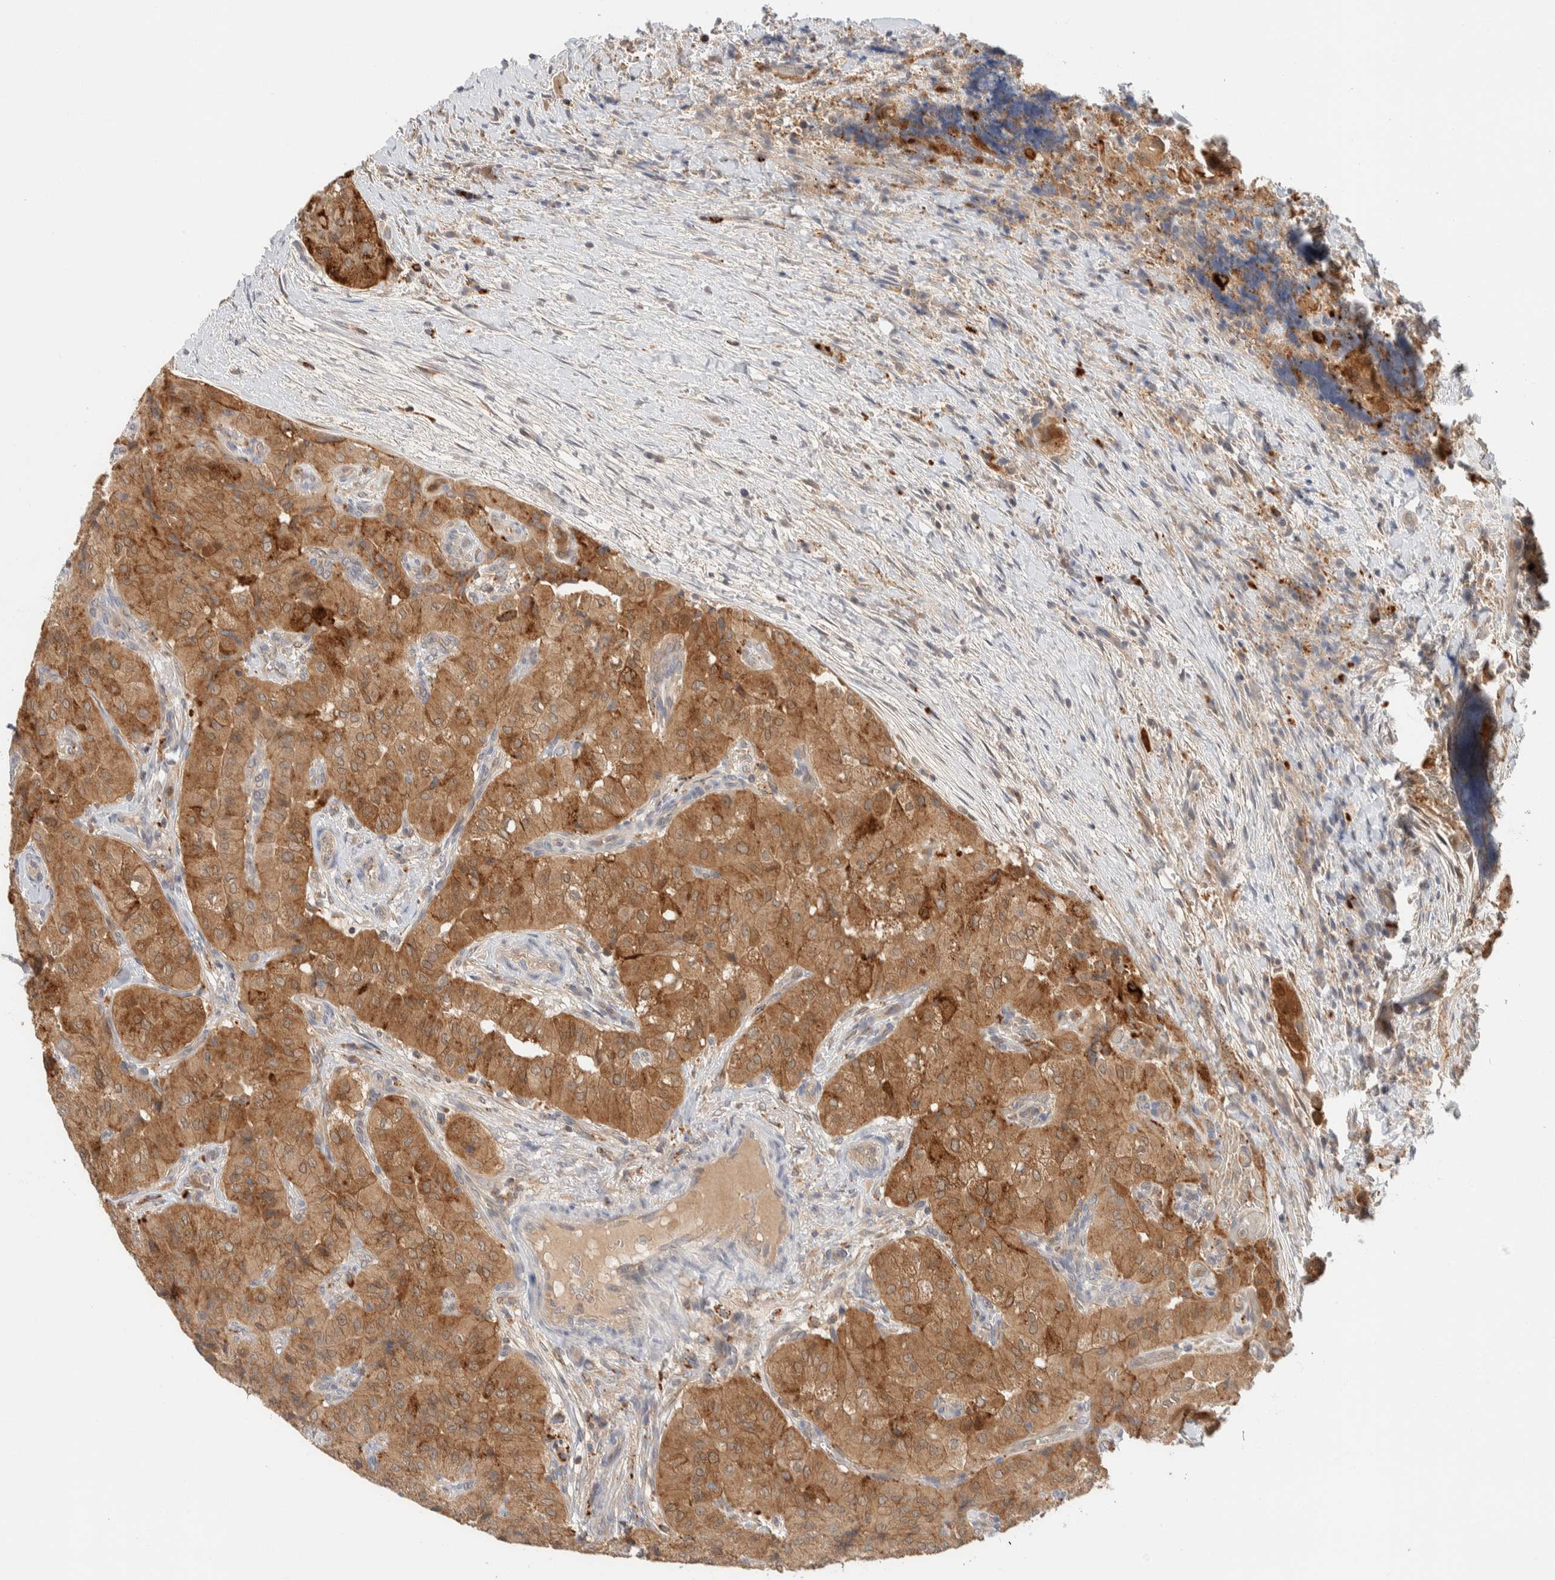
{"staining": {"intensity": "moderate", "quantity": ">75%", "location": "cytoplasmic/membranous"}, "tissue": "thyroid cancer", "cell_type": "Tumor cells", "image_type": "cancer", "snomed": [{"axis": "morphology", "description": "Papillary adenocarcinoma, NOS"}, {"axis": "topography", "description": "Thyroid gland"}], "caption": "Protein staining of thyroid cancer tissue displays moderate cytoplasmic/membranous positivity in approximately >75% of tumor cells.", "gene": "GCLM", "patient": {"sex": "female", "age": 59}}